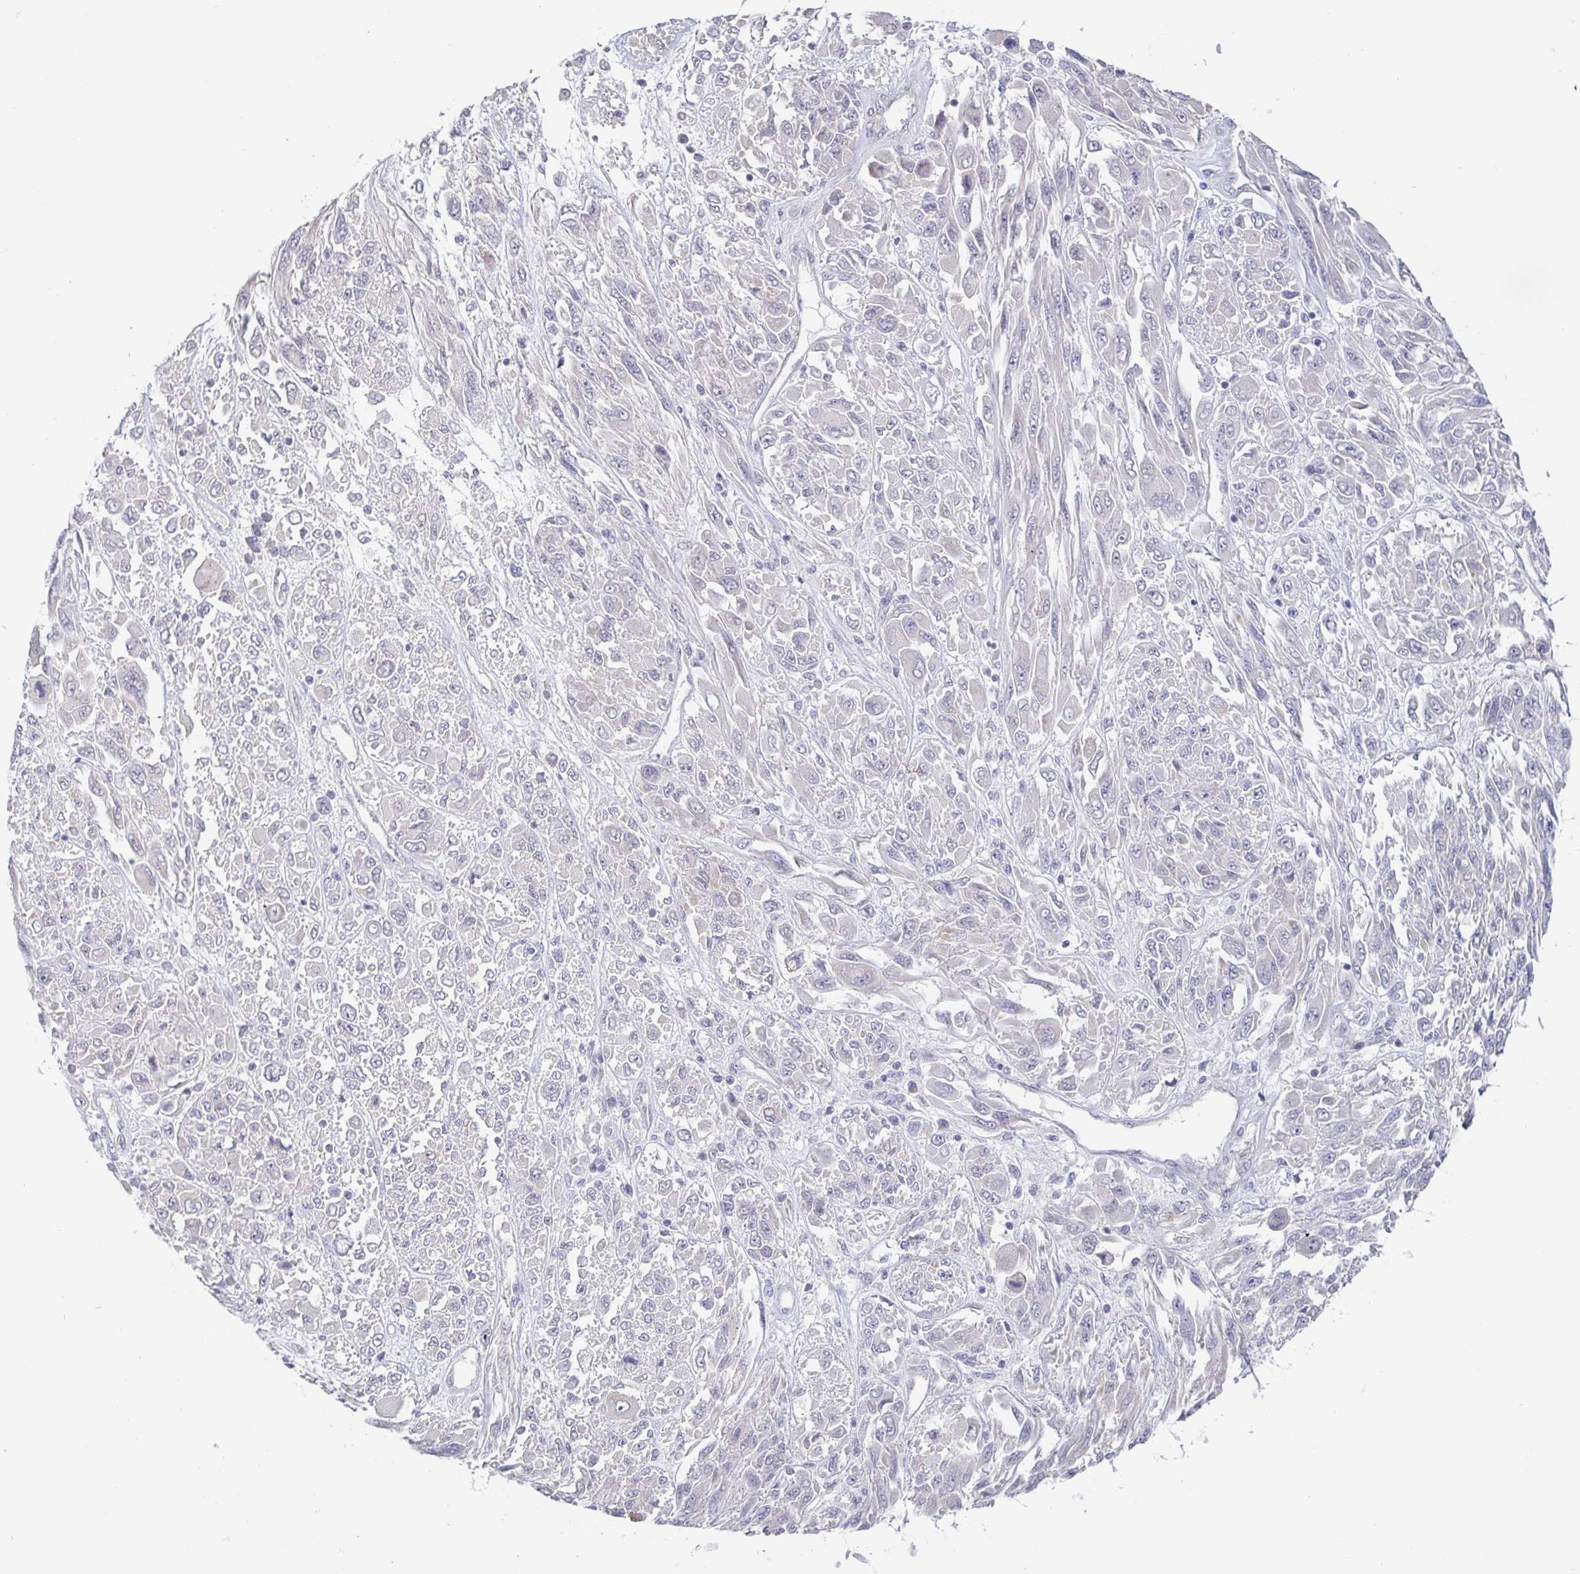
{"staining": {"intensity": "negative", "quantity": "none", "location": "none"}, "tissue": "melanoma", "cell_type": "Tumor cells", "image_type": "cancer", "snomed": [{"axis": "morphology", "description": "Malignant melanoma, NOS"}, {"axis": "topography", "description": "Skin"}], "caption": "Immunohistochemistry histopathology image of melanoma stained for a protein (brown), which displays no positivity in tumor cells.", "gene": "CIT", "patient": {"sex": "female", "age": 91}}